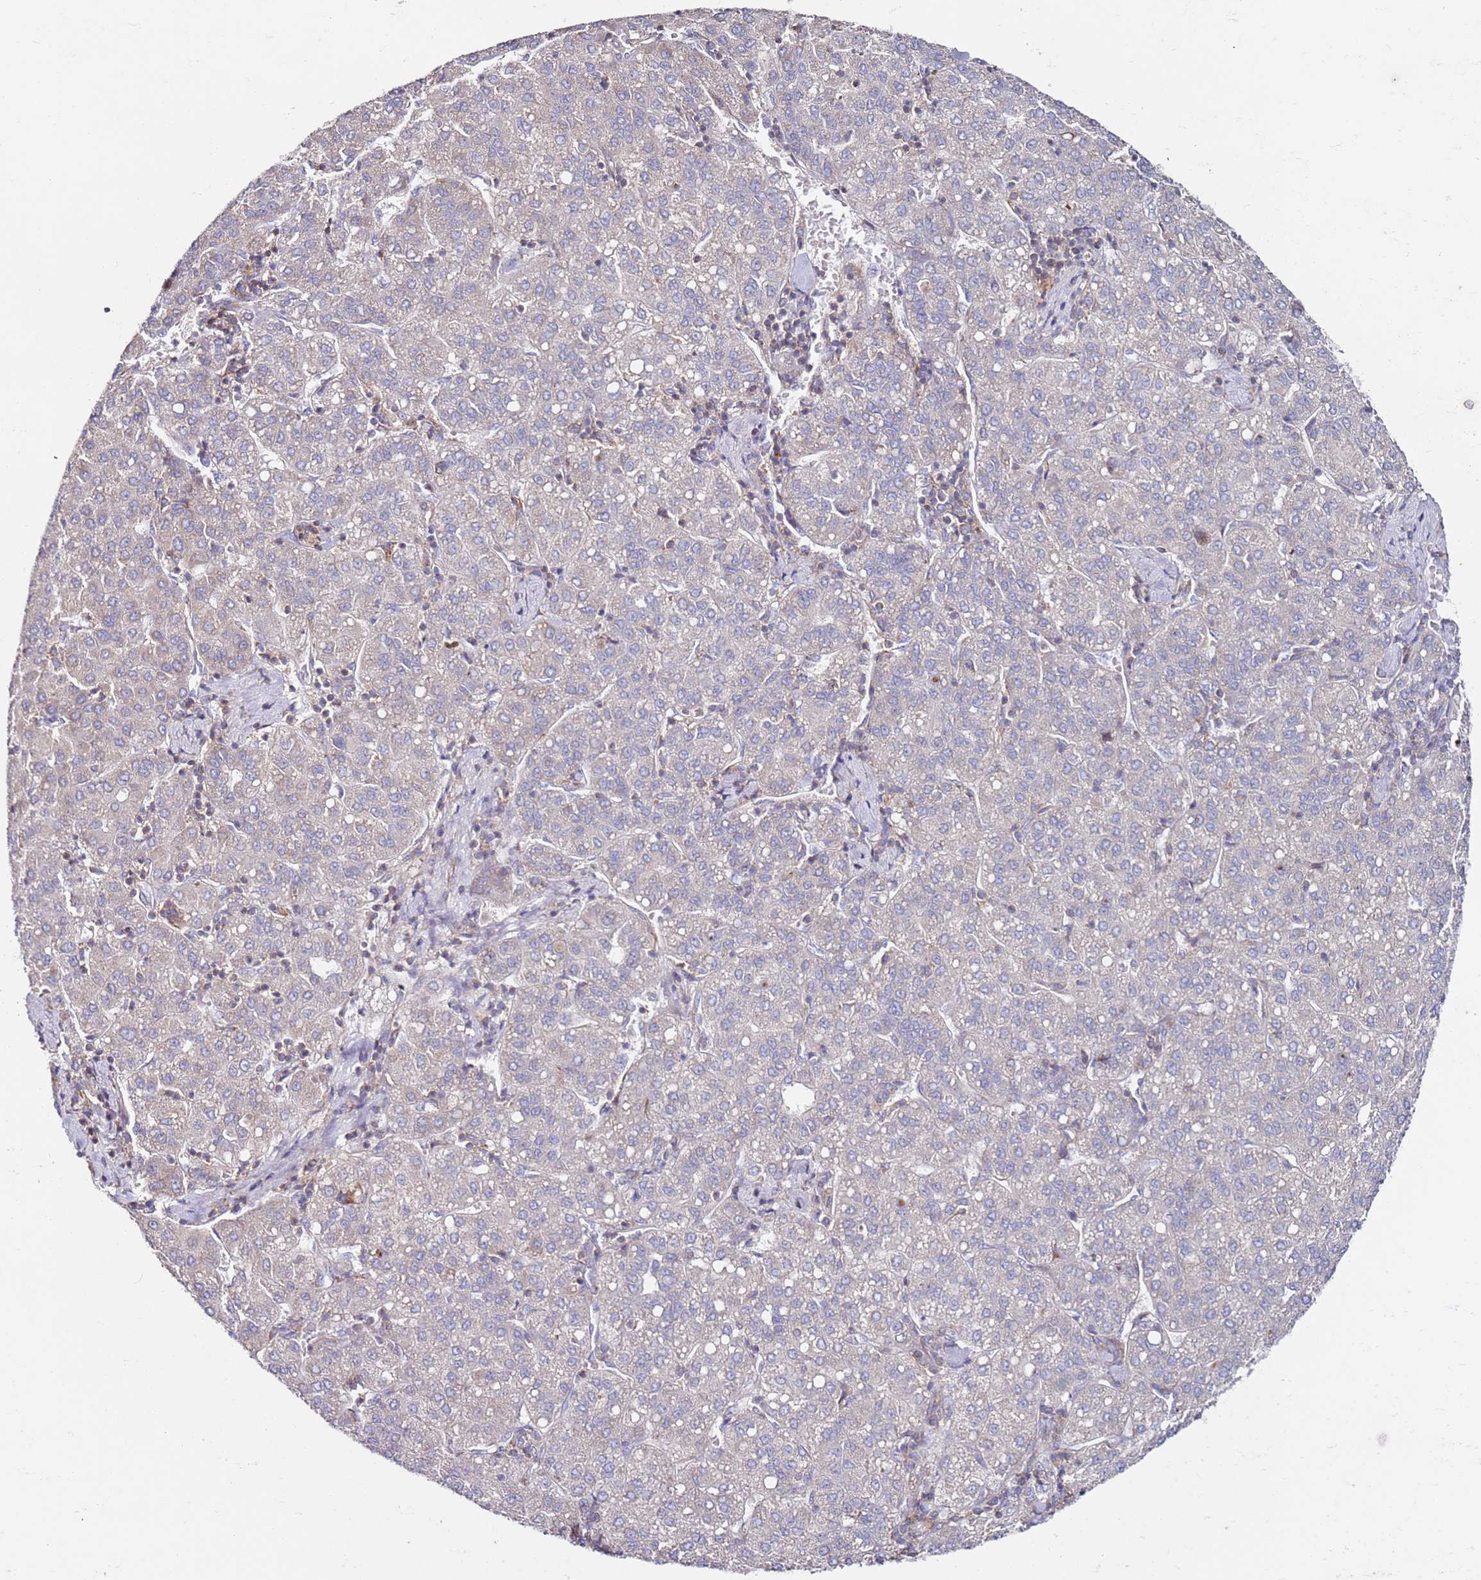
{"staining": {"intensity": "moderate", "quantity": "<25%", "location": "cytoplasmic/membranous"}, "tissue": "liver cancer", "cell_type": "Tumor cells", "image_type": "cancer", "snomed": [{"axis": "morphology", "description": "Carcinoma, Hepatocellular, NOS"}, {"axis": "topography", "description": "Liver"}], "caption": "This is an image of immunohistochemistry staining of hepatocellular carcinoma (liver), which shows moderate staining in the cytoplasmic/membranous of tumor cells.", "gene": "CNOT9", "patient": {"sex": "male", "age": 65}}